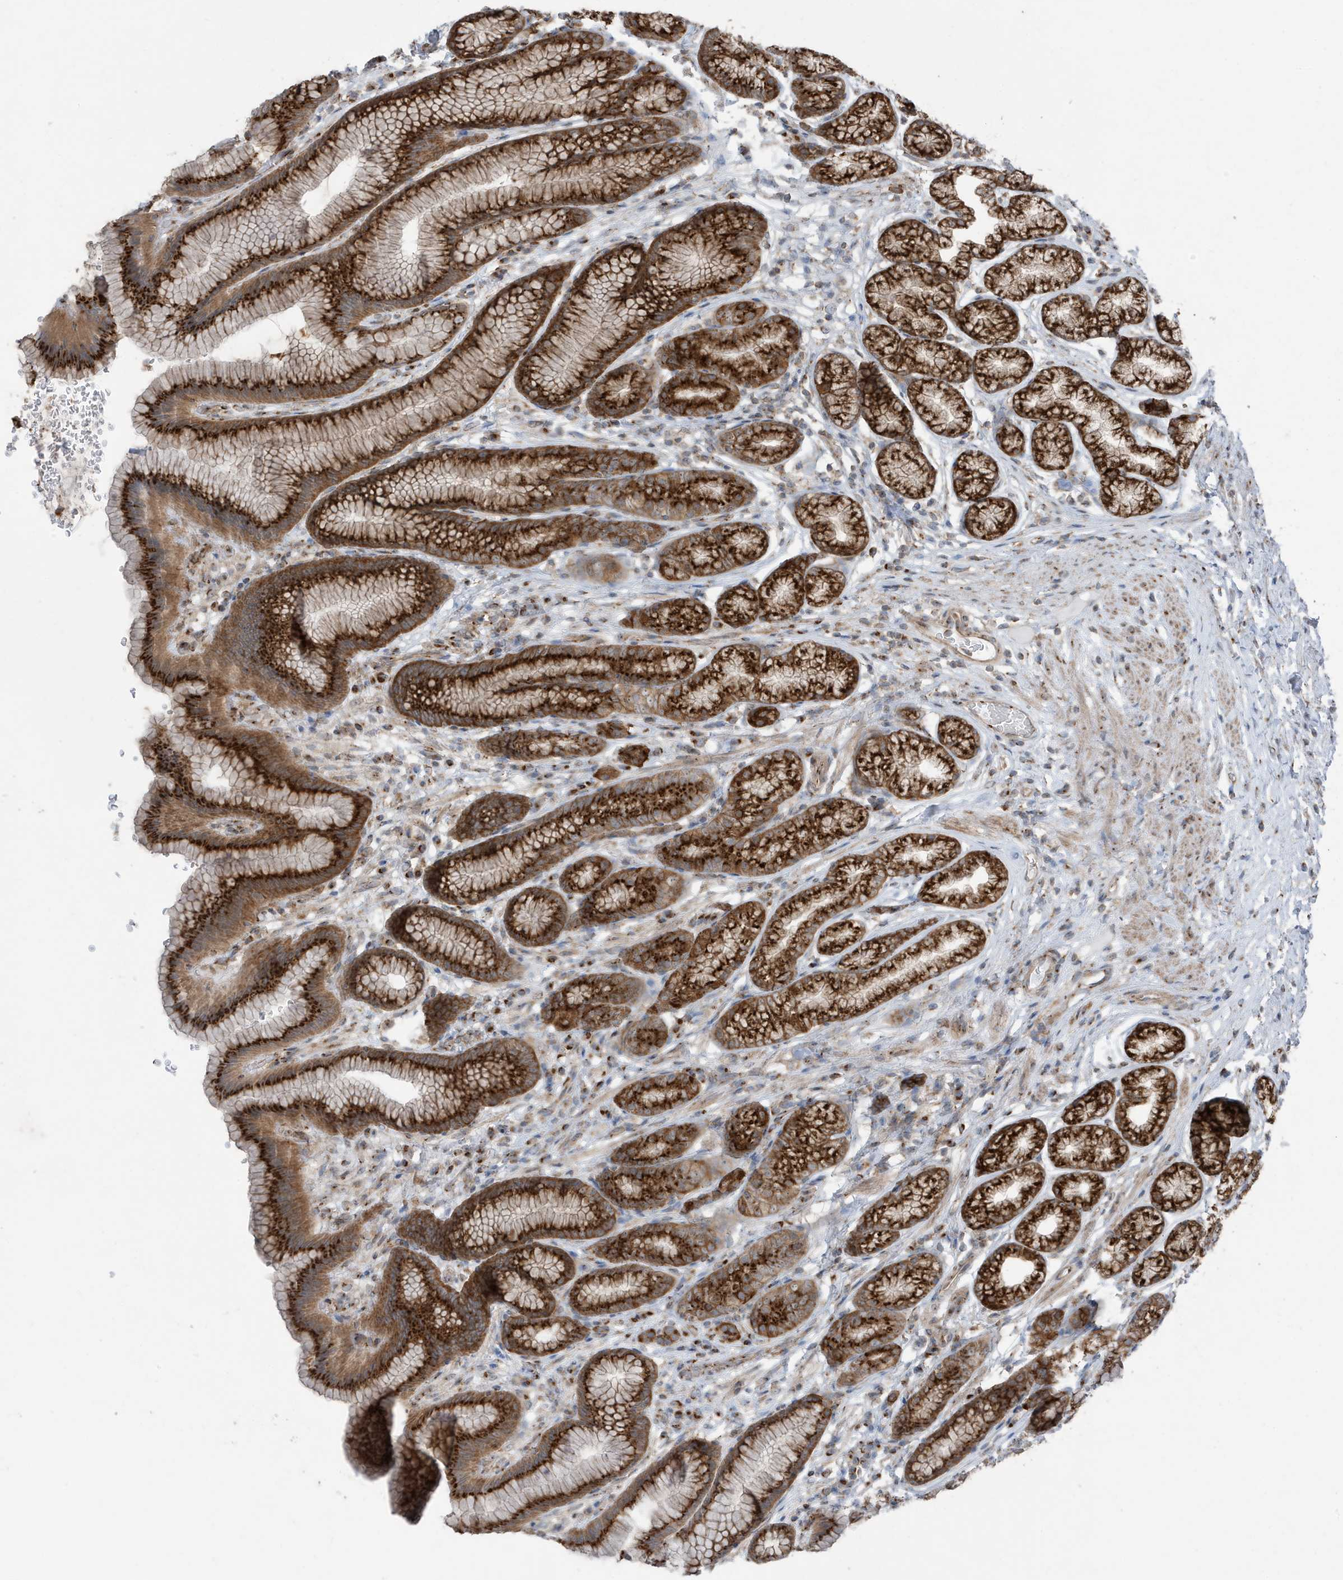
{"staining": {"intensity": "strong", "quantity": ">75%", "location": "cytoplasmic/membranous"}, "tissue": "stomach", "cell_type": "Glandular cells", "image_type": "normal", "snomed": [{"axis": "morphology", "description": "Normal tissue, NOS"}, {"axis": "topography", "description": "Stomach"}], "caption": "Immunohistochemical staining of benign human stomach displays >75% levels of strong cytoplasmic/membranous protein staining in approximately >75% of glandular cells. (DAB (3,3'-diaminobenzidine) IHC, brown staining for protein, blue staining for nuclei).", "gene": "GOLGA4", "patient": {"sex": "male", "age": 42}}